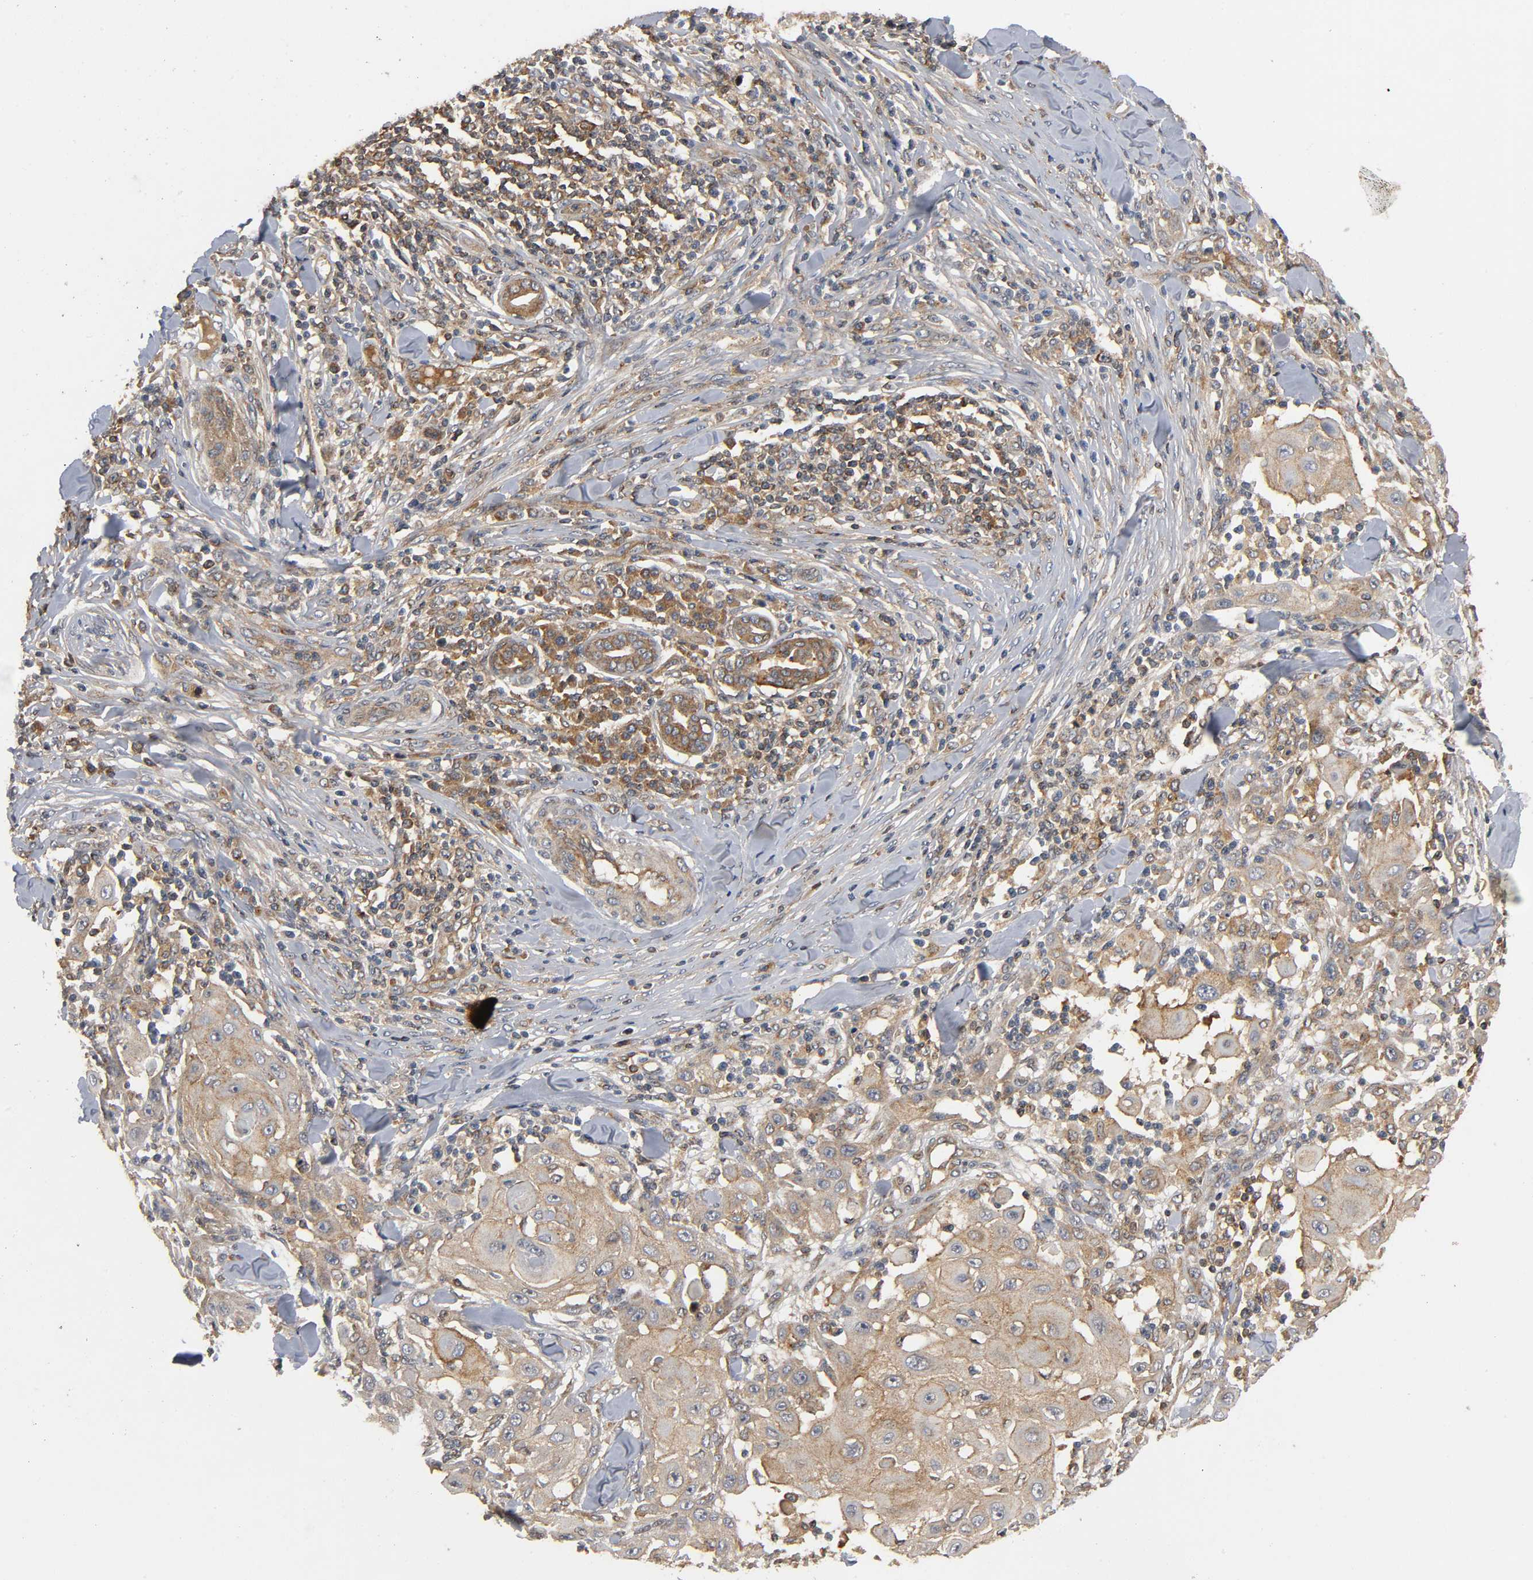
{"staining": {"intensity": "moderate", "quantity": ">75%", "location": "cytoplasmic/membranous"}, "tissue": "skin cancer", "cell_type": "Tumor cells", "image_type": "cancer", "snomed": [{"axis": "morphology", "description": "Squamous cell carcinoma, NOS"}, {"axis": "topography", "description": "Skin"}], "caption": "This image exhibits immunohistochemistry (IHC) staining of human squamous cell carcinoma (skin), with medium moderate cytoplasmic/membranous staining in approximately >75% of tumor cells.", "gene": "IKBKB", "patient": {"sex": "male", "age": 24}}